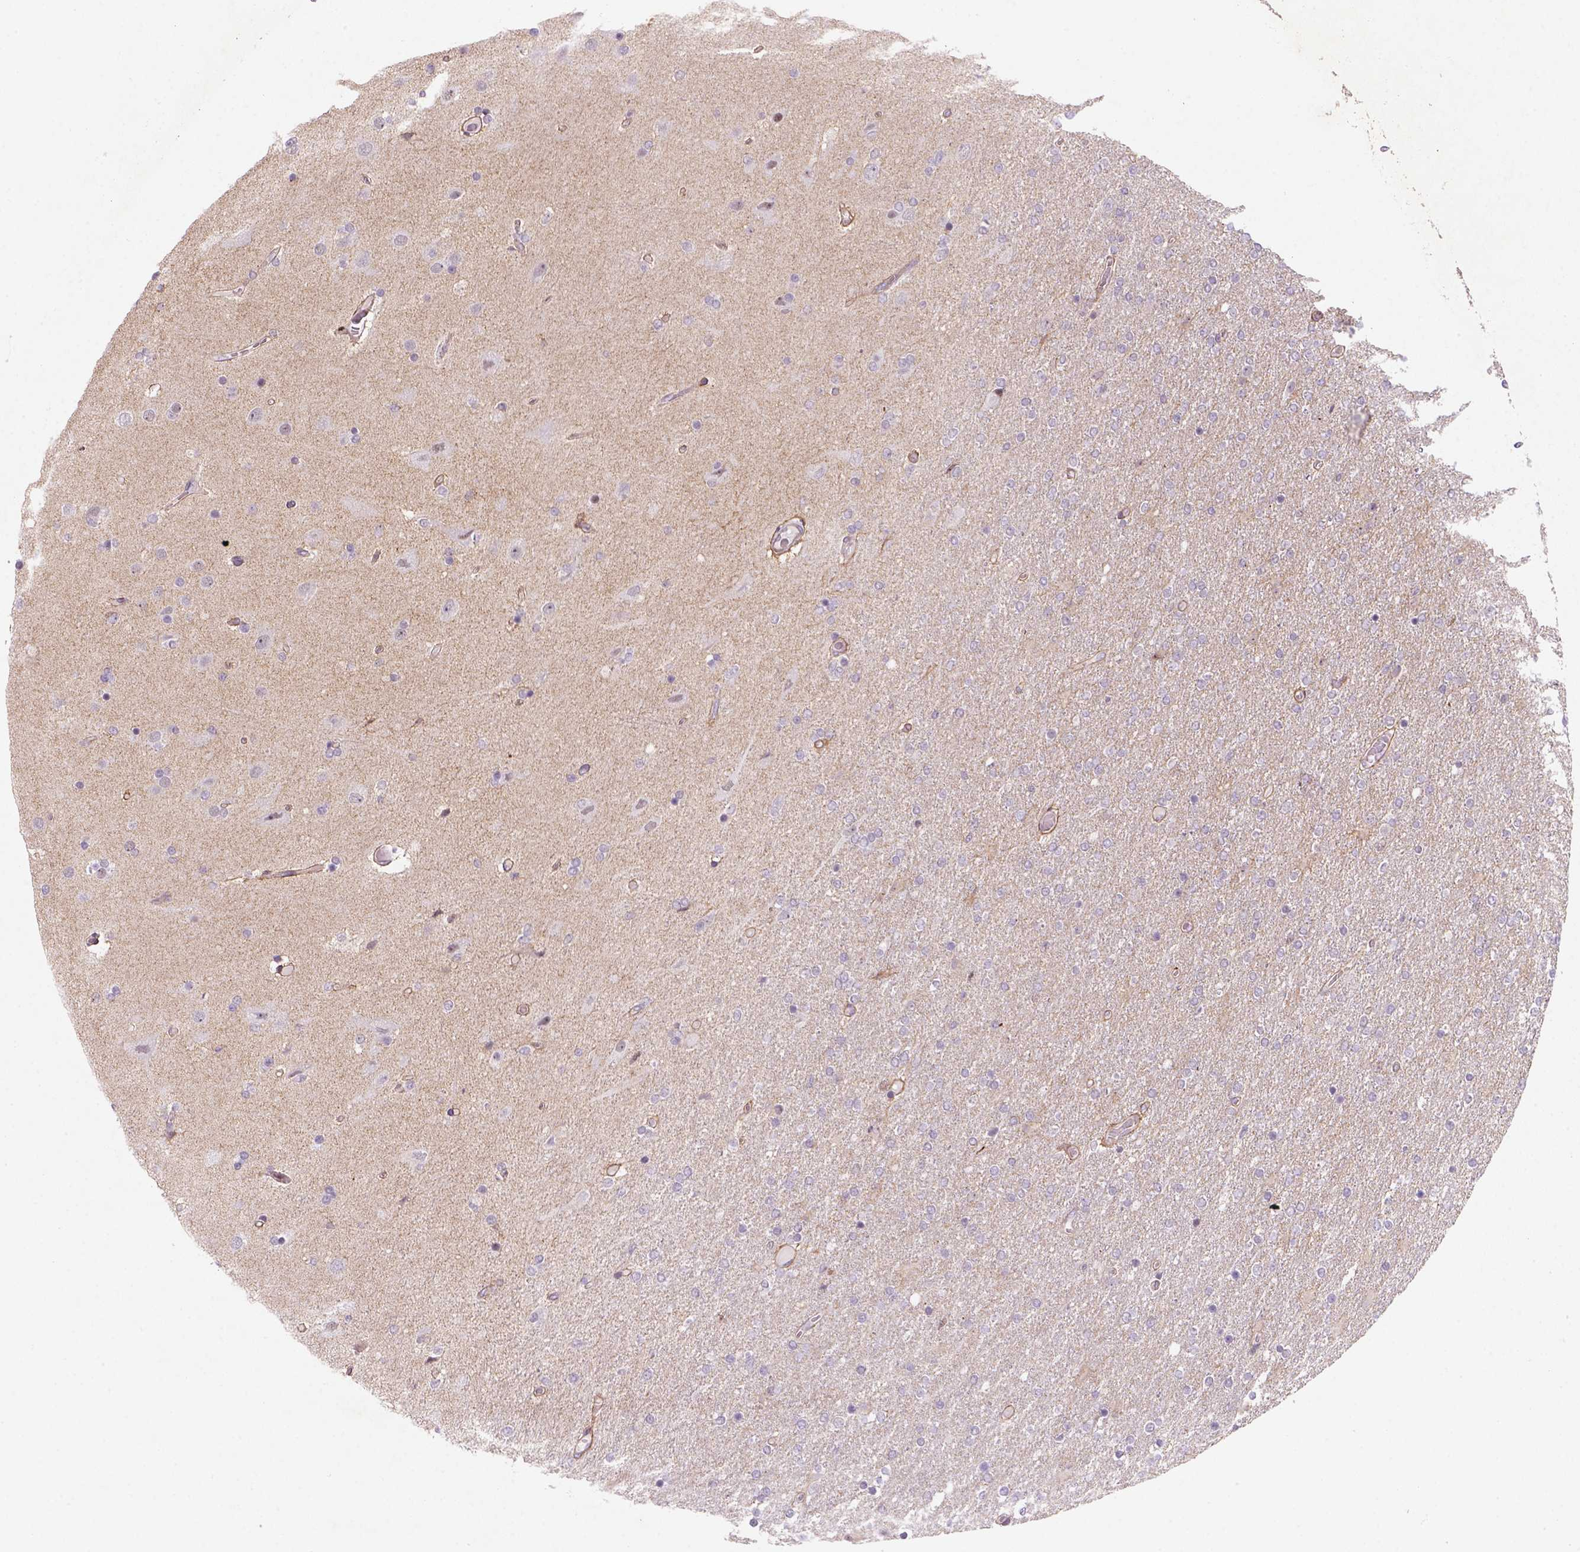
{"staining": {"intensity": "negative", "quantity": "none", "location": "none"}, "tissue": "glioma", "cell_type": "Tumor cells", "image_type": "cancer", "snomed": [{"axis": "morphology", "description": "Glioma, malignant, High grade"}, {"axis": "topography", "description": "Cerebral cortex"}], "caption": "High magnification brightfield microscopy of glioma stained with DAB (3,3'-diaminobenzidine) (brown) and counterstained with hematoxylin (blue): tumor cells show no significant expression.", "gene": "VSTM5", "patient": {"sex": "male", "age": 70}}